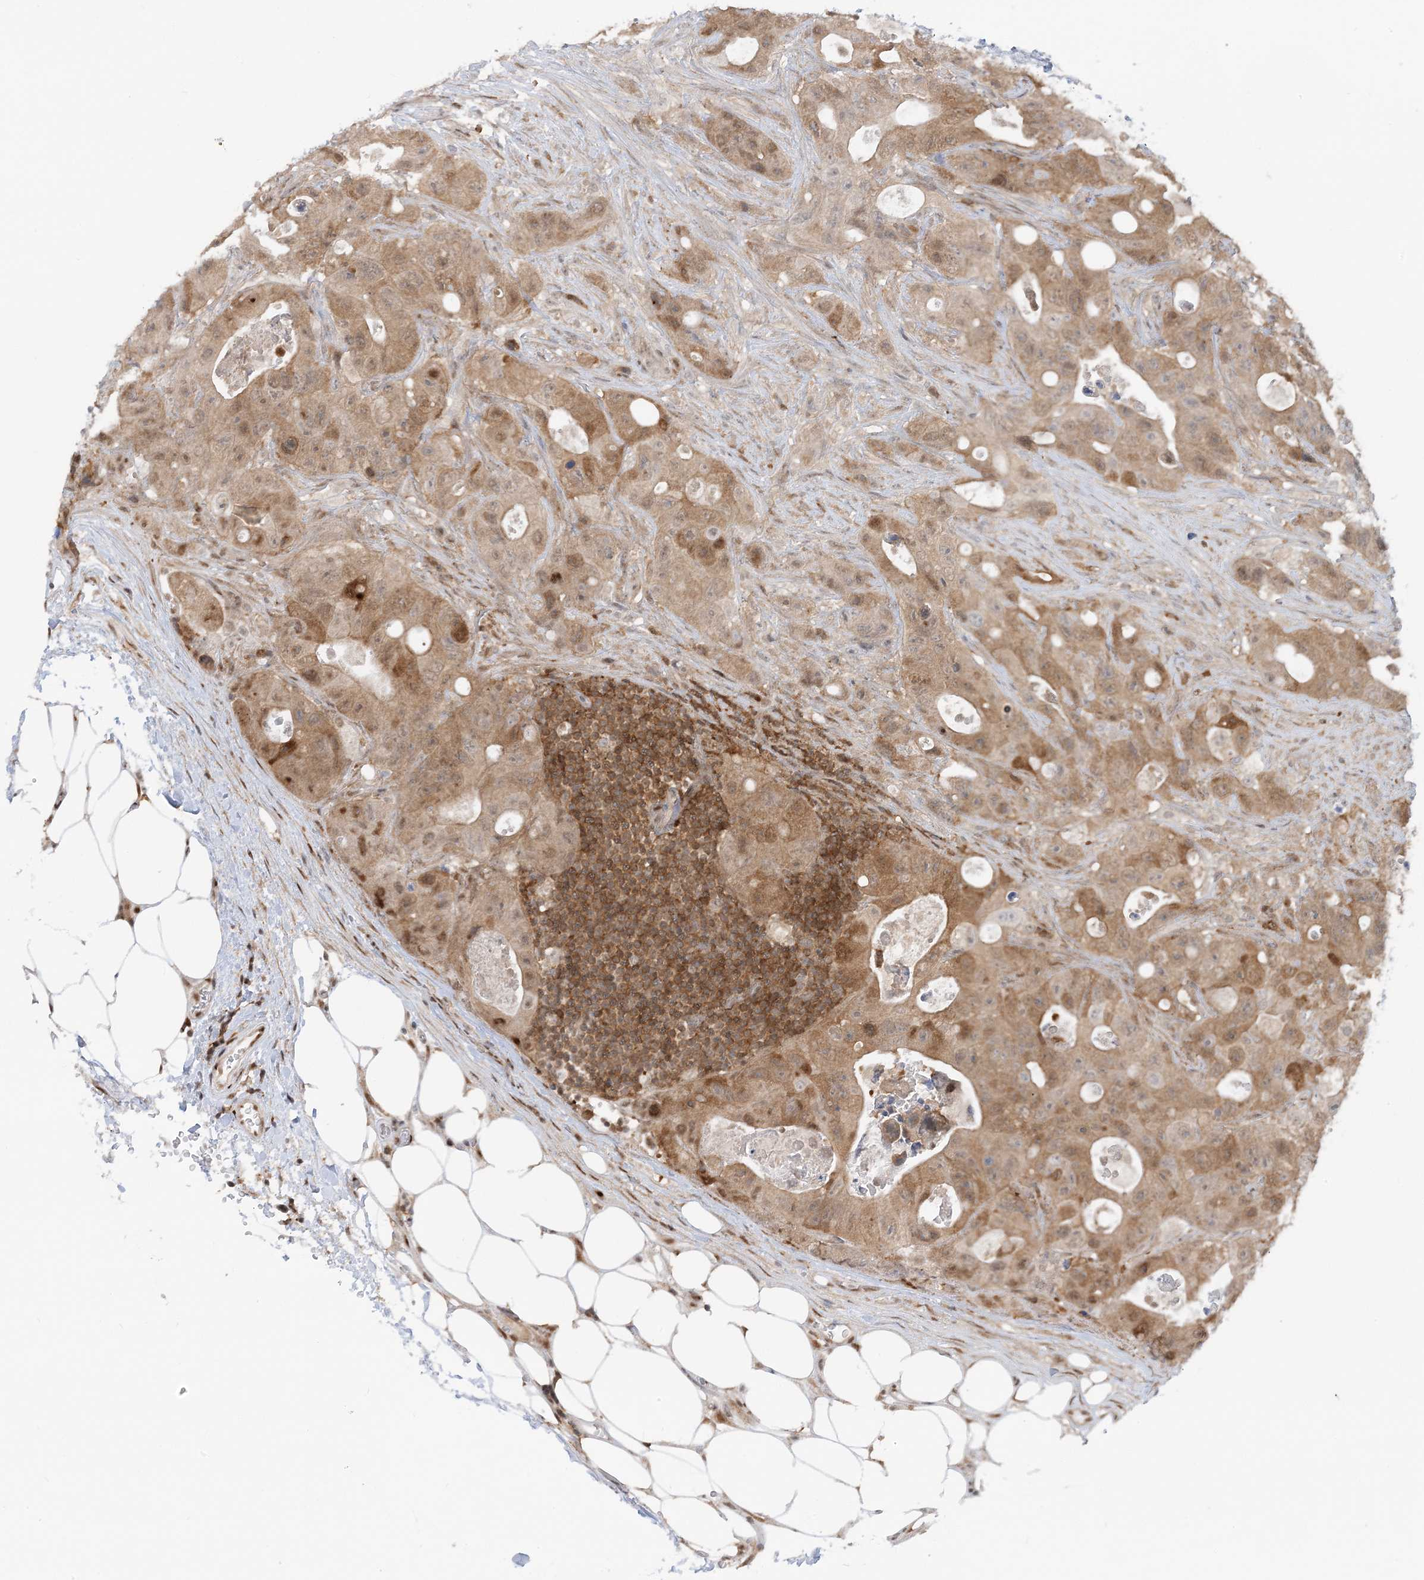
{"staining": {"intensity": "moderate", "quantity": ">75%", "location": "cytoplasmic/membranous"}, "tissue": "colorectal cancer", "cell_type": "Tumor cells", "image_type": "cancer", "snomed": [{"axis": "morphology", "description": "Adenocarcinoma, NOS"}, {"axis": "topography", "description": "Colon"}], "caption": "Colorectal cancer (adenocarcinoma) tissue shows moderate cytoplasmic/membranous expression in about >75% of tumor cells, visualized by immunohistochemistry.", "gene": "OGA", "patient": {"sex": "female", "age": 46}}